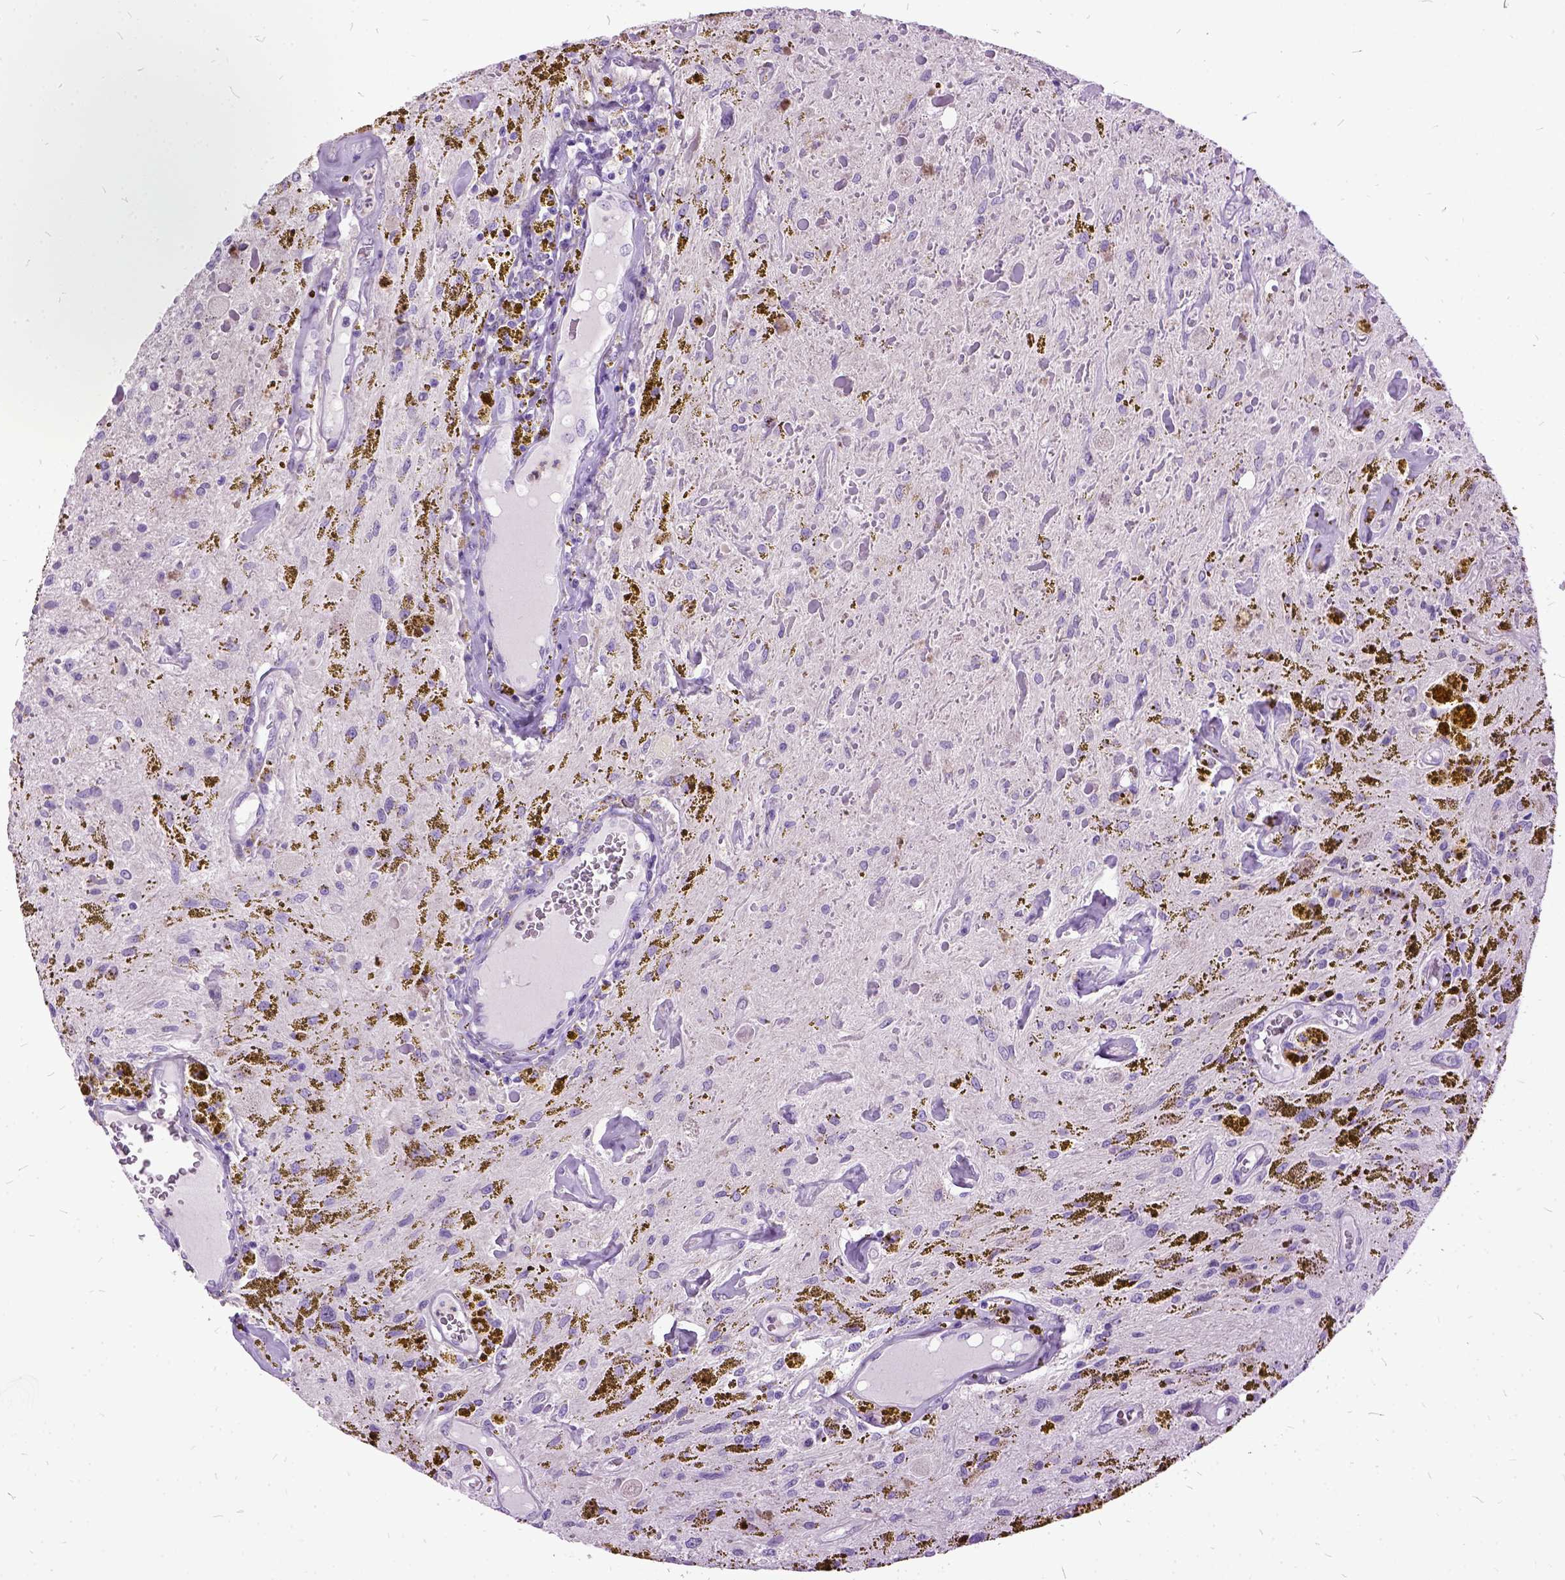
{"staining": {"intensity": "negative", "quantity": "none", "location": "none"}, "tissue": "glioma", "cell_type": "Tumor cells", "image_type": "cancer", "snomed": [{"axis": "morphology", "description": "Glioma, malignant, Low grade"}, {"axis": "topography", "description": "Cerebellum"}], "caption": "DAB (3,3'-diaminobenzidine) immunohistochemical staining of human malignant glioma (low-grade) shows no significant positivity in tumor cells. (DAB (3,3'-diaminobenzidine) immunohistochemistry (IHC) visualized using brightfield microscopy, high magnification).", "gene": "MME", "patient": {"sex": "female", "age": 14}}